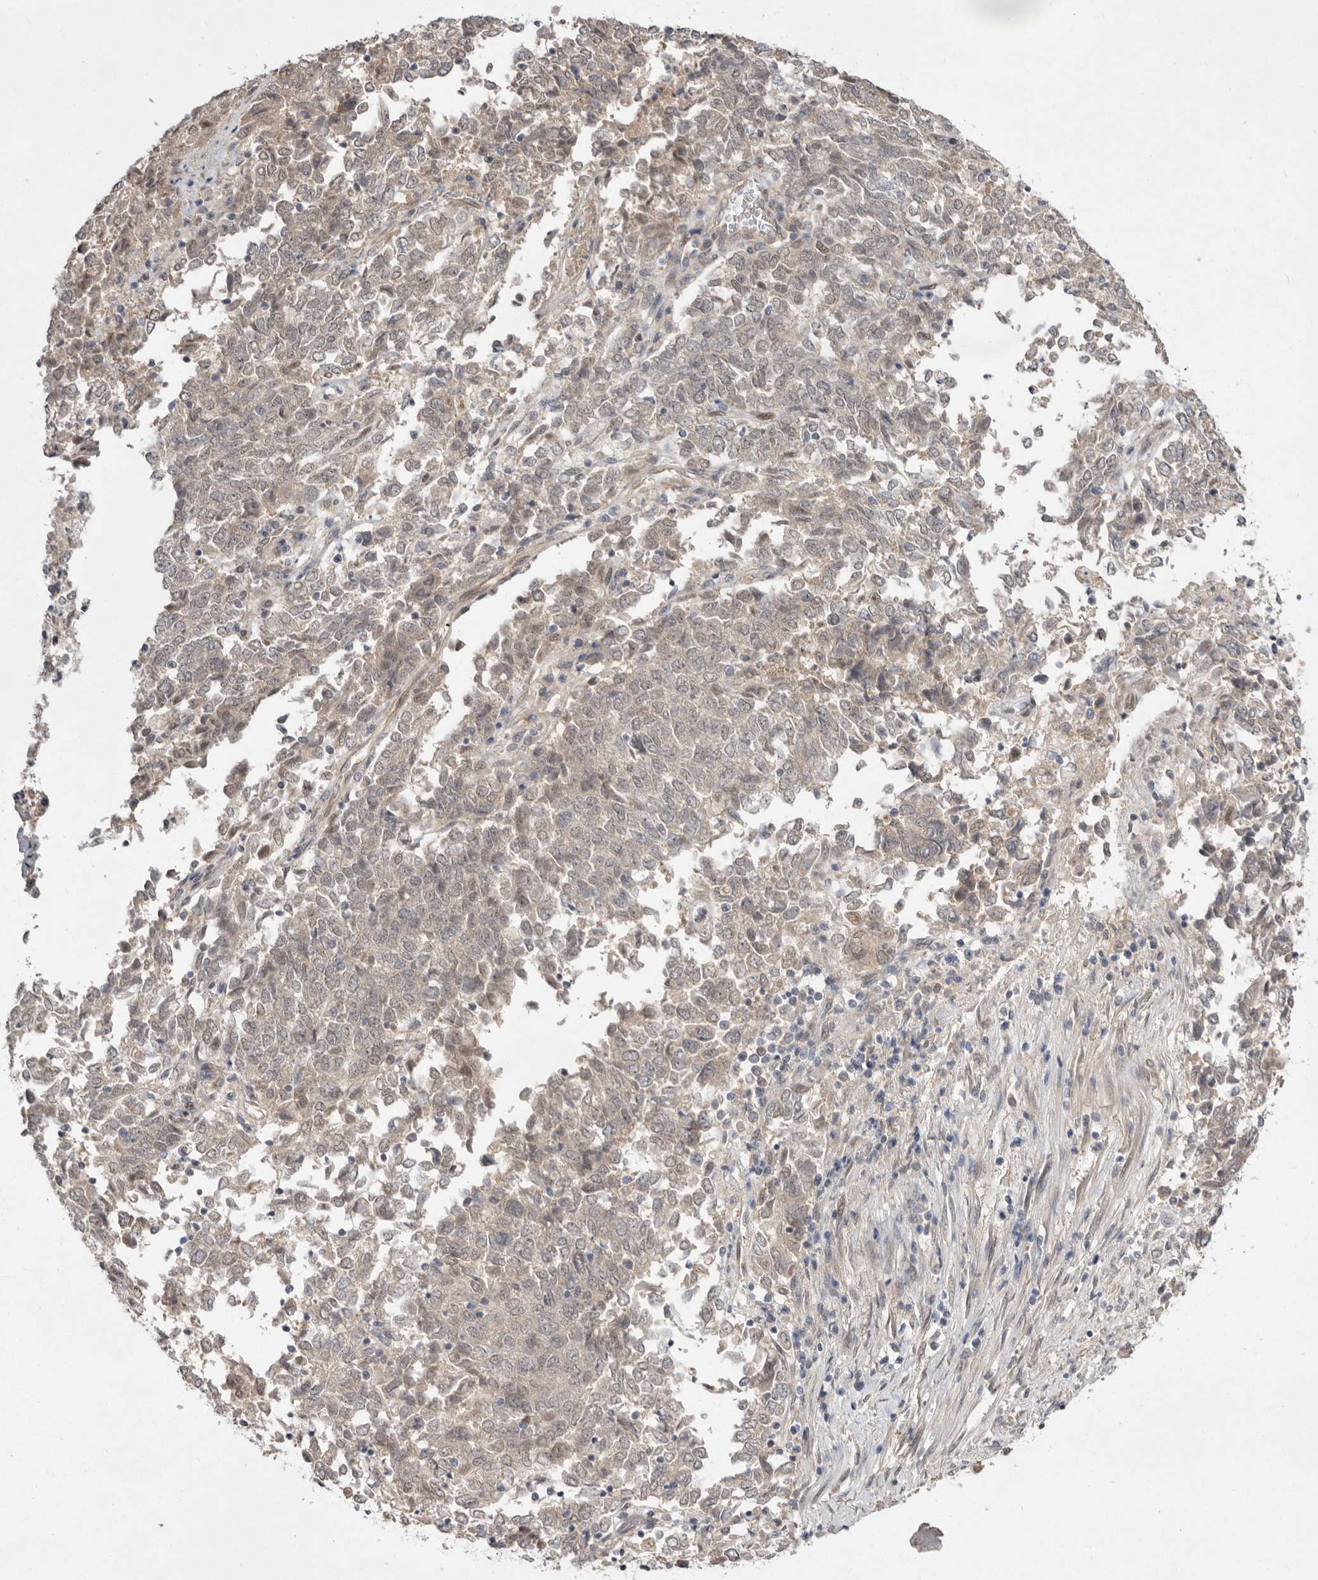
{"staining": {"intensity": "weak", "quantity": "25%-75%", "location": "cytoplasmic/membranous"}, "tissue": "endometrial cancer", "cell_type": "Tumor cells", "image_type": "cancer", "snomed": [{"axis": "morphology", "description": "Adenocarcinoma, NOS"}, {"axis": "topography", "description": "Endometrium"}], "caption": "Adenocarcinoma (endometrial) stained for a protein (brown) displays weak cytoplasmic/membranous positive staining in approximately 25%-75% of tumor cells.", "gene": "NSUN4", "patient": {"sex": "female", "age": 80}}